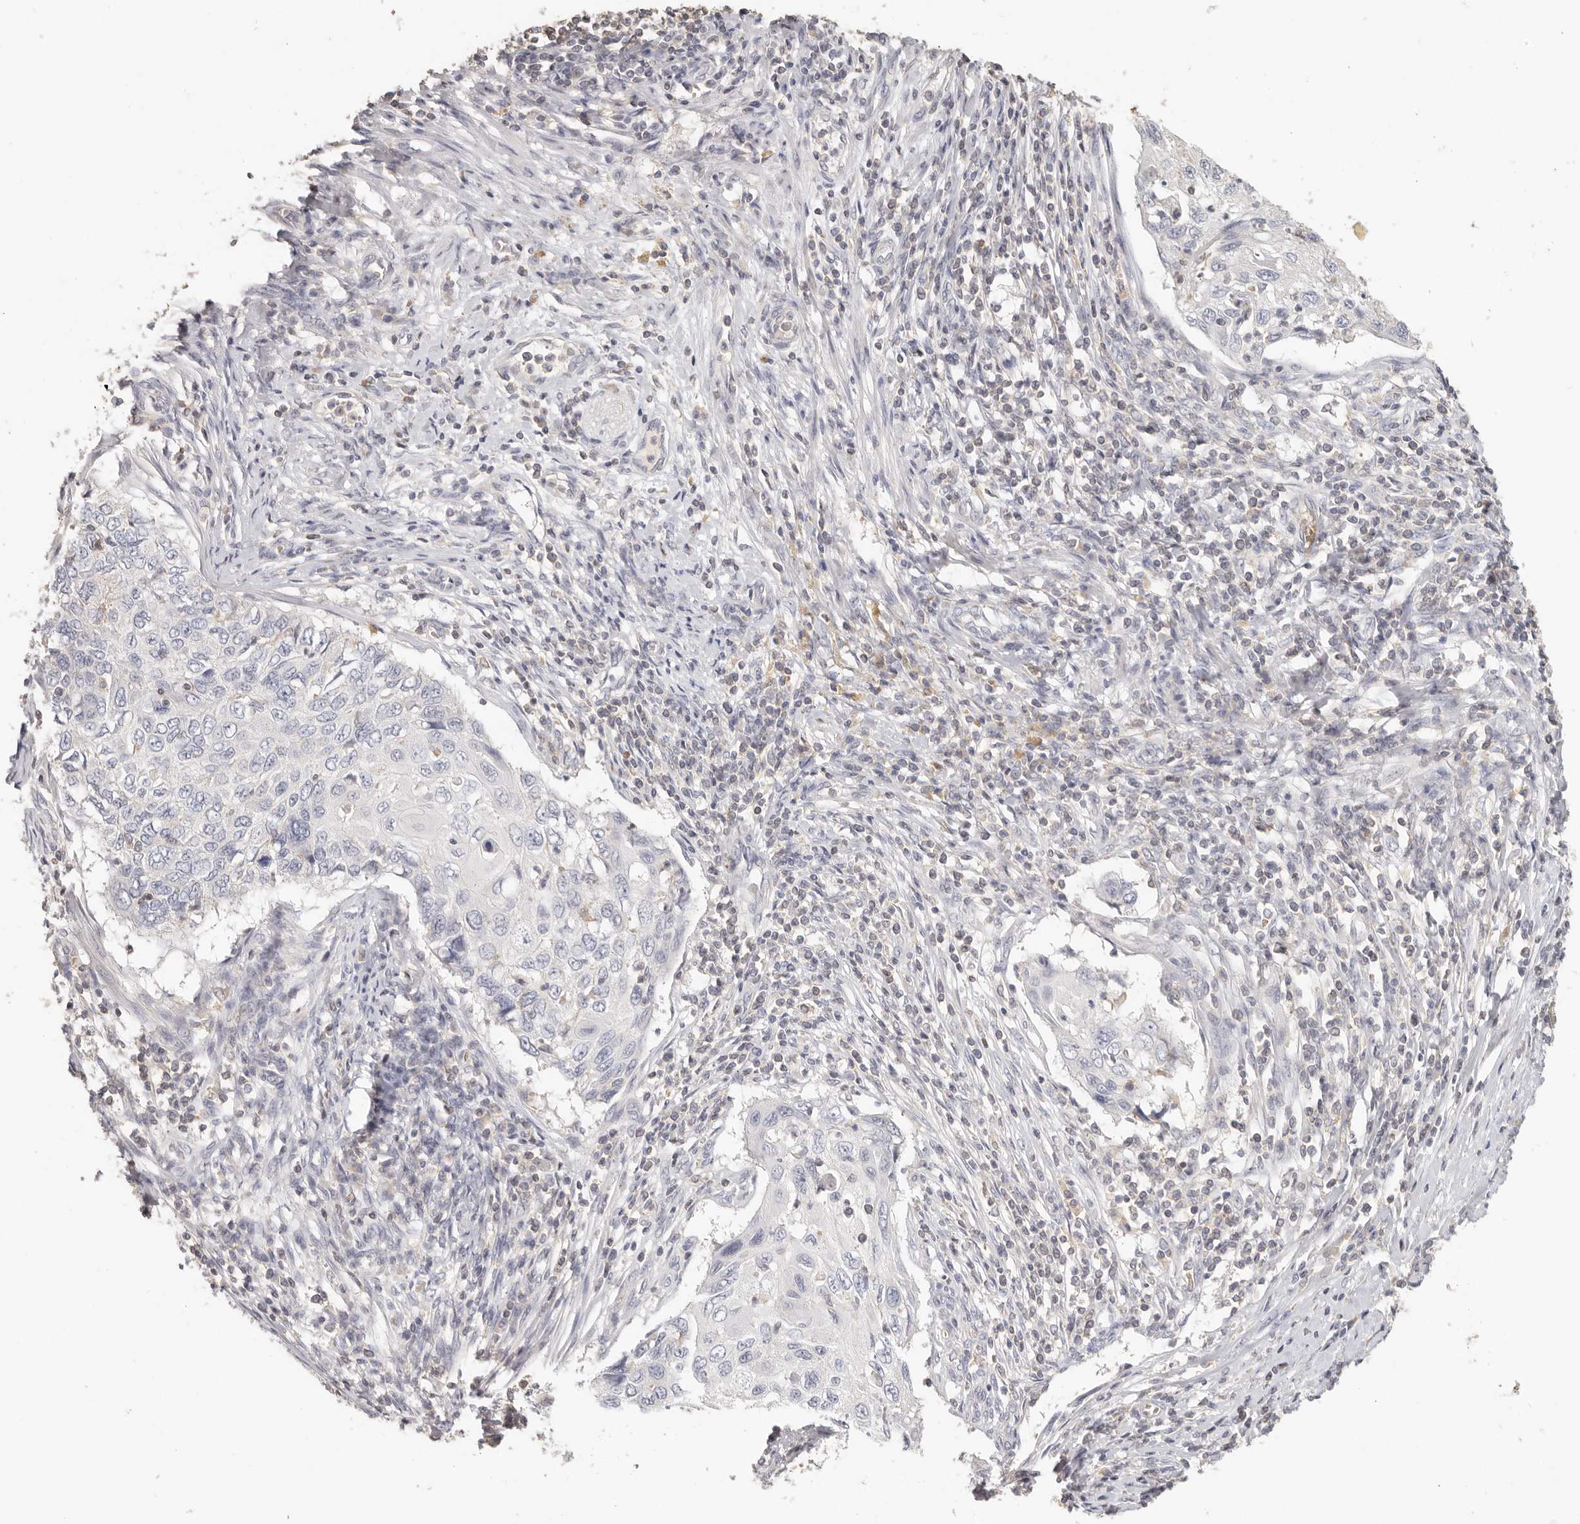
{"staining": {"intensity": "negative", "quantity": "none", "location": "none"}, "tissue": "cervical cancer", "cell_type": "Tumor cells", "image_type": "cancer", "snomed": [{"axis": "morphology", "description": "Squamous cell carcinoma, NOS"}, {"axis": "topography", "description": "Cervix"}], "caption": "IHC of cervical cancer (squamous cell carcinoma) demonstrates no expression in tumor cells.", "gene": "CSK", "patient": {"sex": "female", "age": 70}}